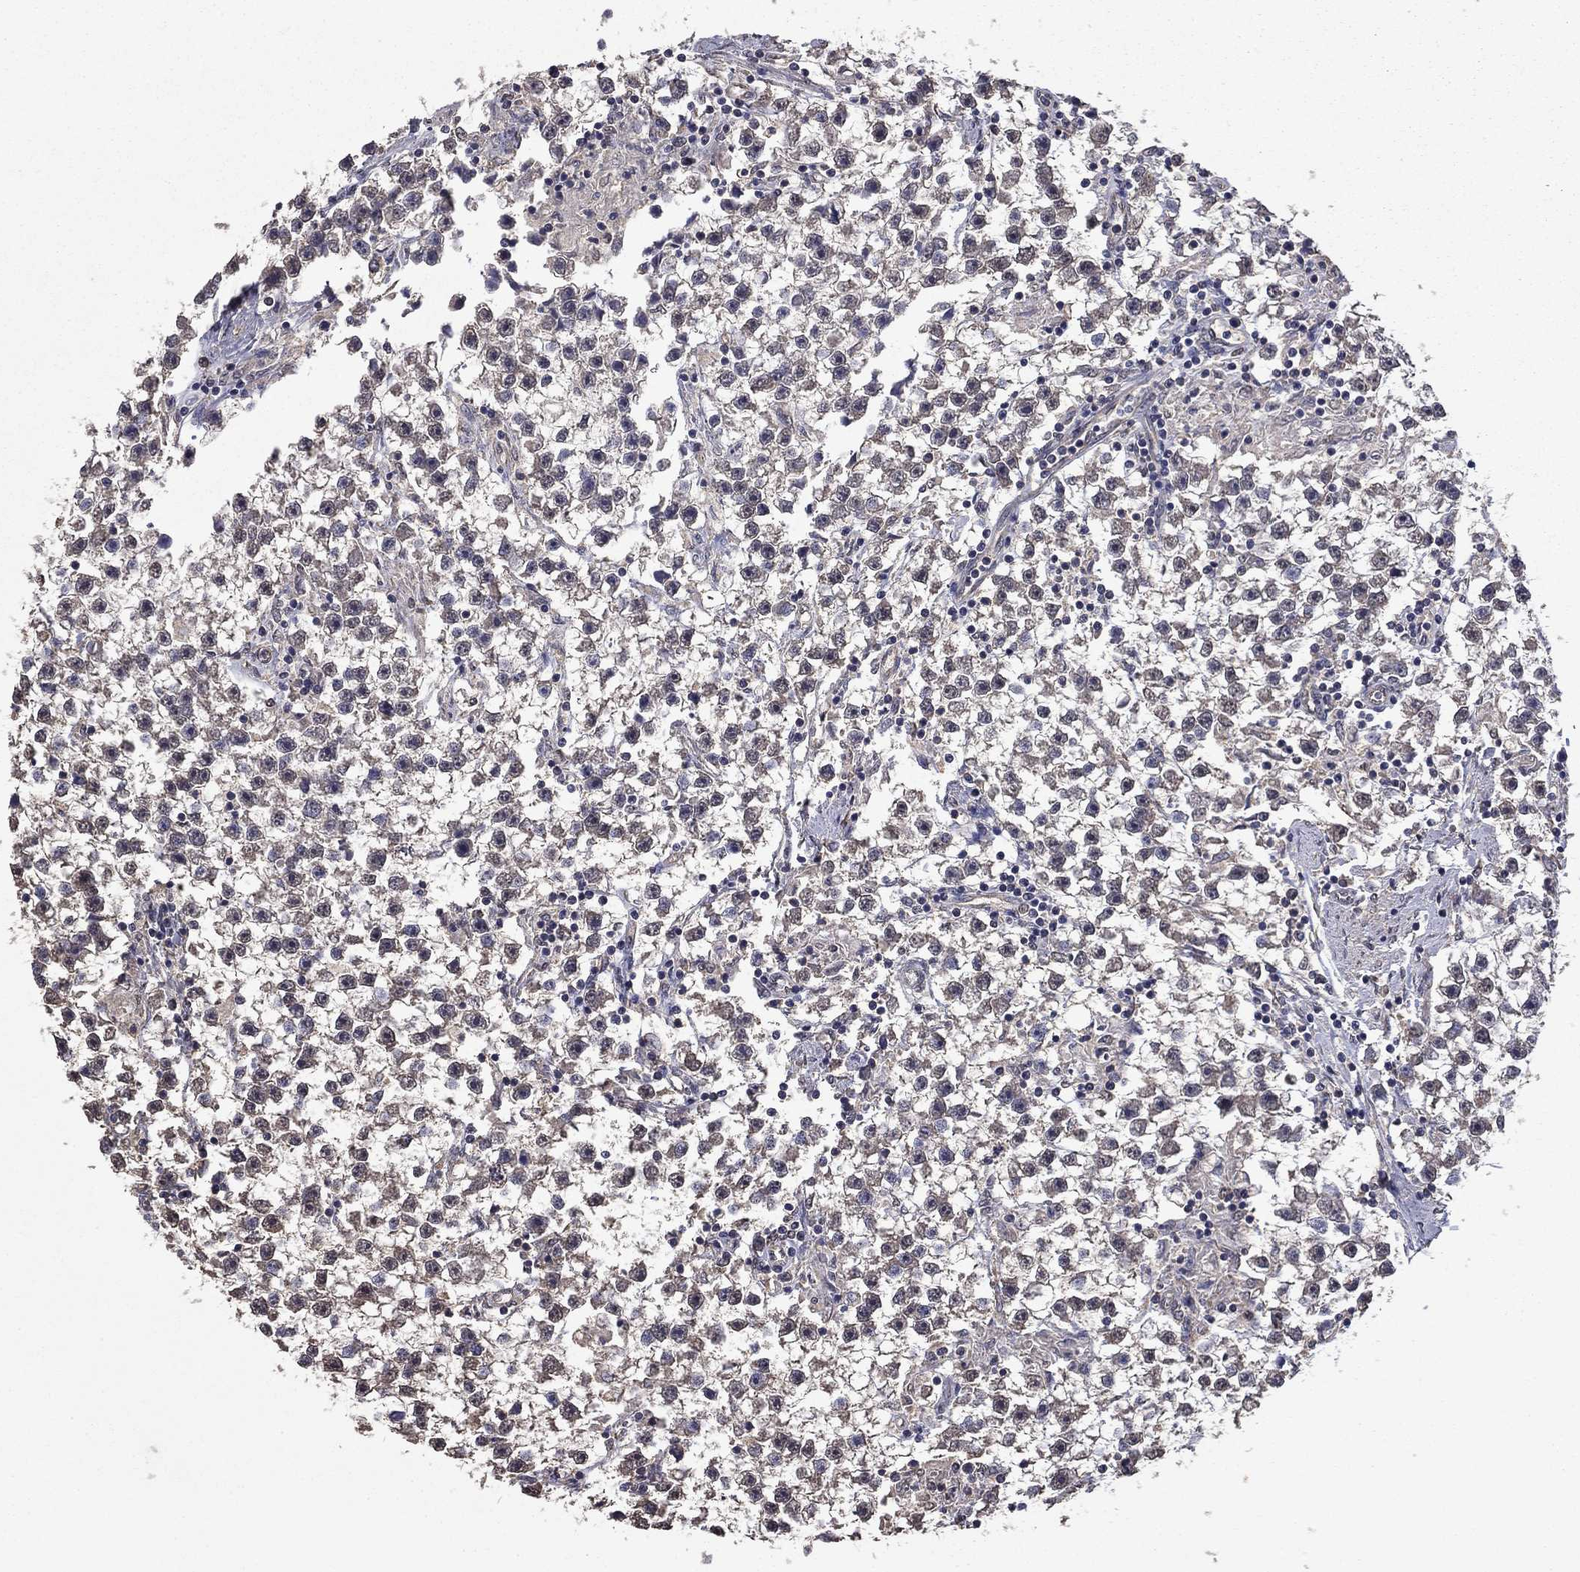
{"staining": {"intensity": "negative", "quantity": "none", "location": "none"}, "tissue": "testis cancer", "cell_type": "Tumor cells", "image_type": "cancer", "snomed": [{"axis": "morphology", "description": "Seminoma, NOS"}, {"axis": "topography", "description": "Testis"}], "caption": "This is an IHC histopathology image of human seminoma (testis). There is no positivity in tumor cells.", "gene": "MFAP3L", "patient": {"sex": "male", "age": 59}}